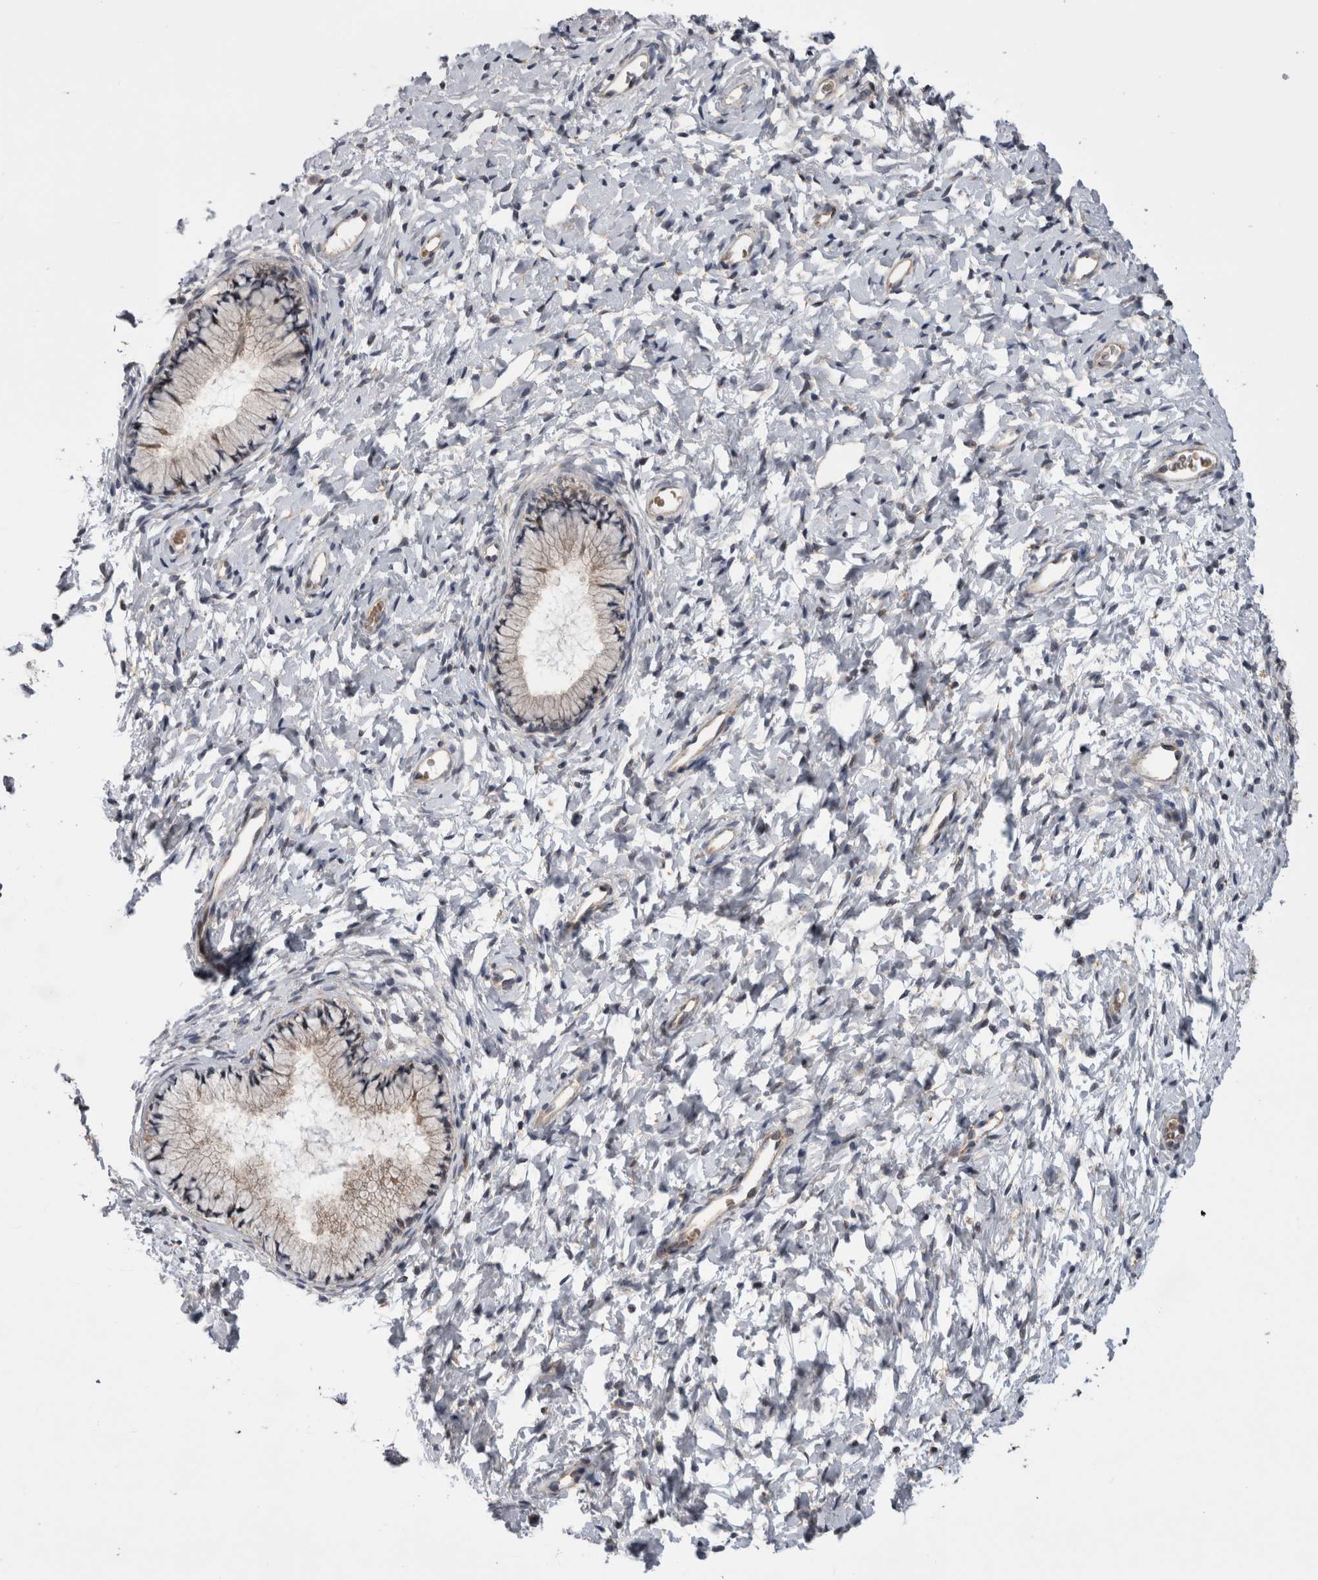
{"staining": {"intensity": "weak", "quantity": "<25%", "location": "cytoplasmic/membranous"}, "tissue": "cervix", "cell_type": "Glandular cells", "image_type": "normal", "snomed": [{"axis": "morphology", "description": "Normal tissue, NOS"}, {"axis": "topography", "description": "Cervix"}], "caption": "Immunohistochemical staining of unremarkable cervix displays no significant positivity in glandular cells.", "gene": "ARHGAP29", "patient": {"sex": "female", "age": 72}}